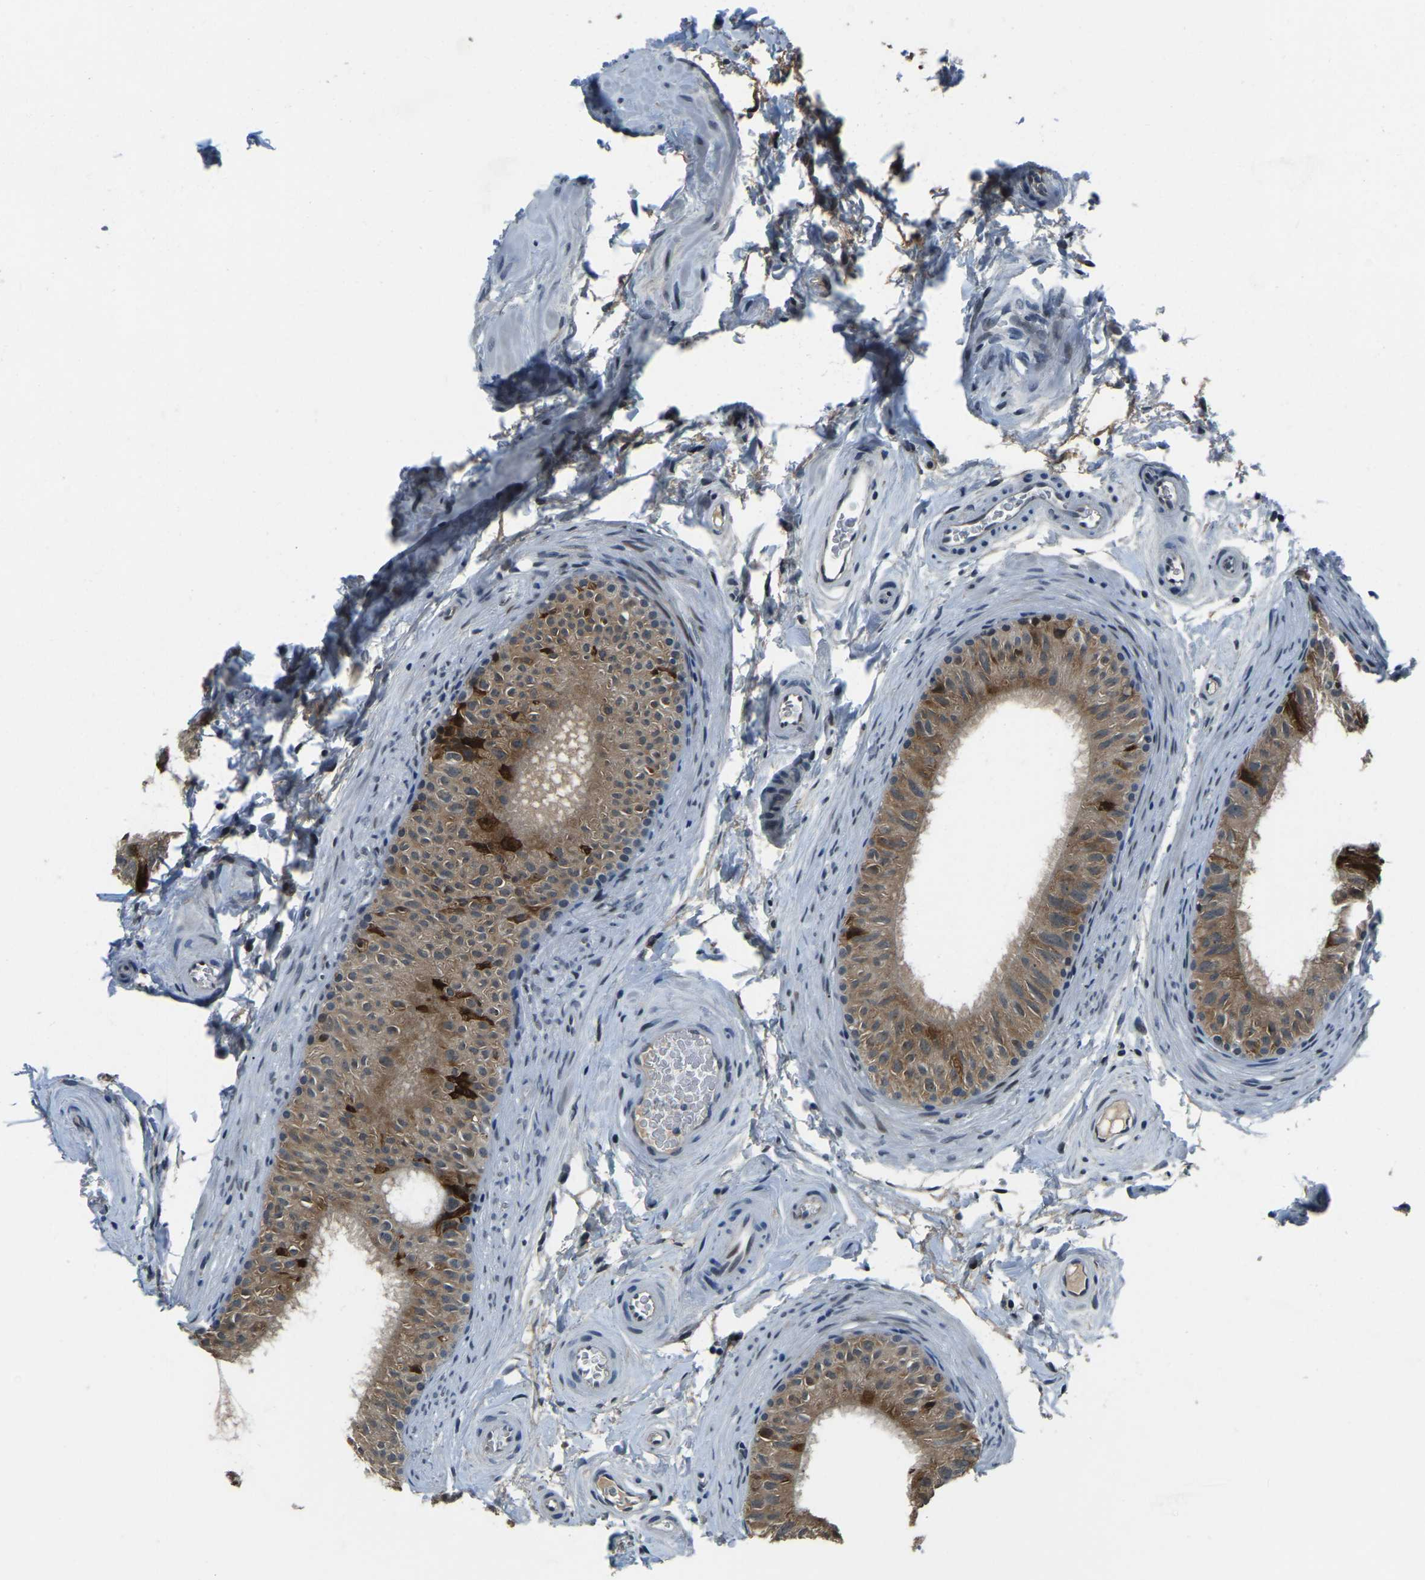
{"staining": {"intensity": "moderate", "quantity": ">75%", "location": "cytoplasmic/membranous"}, "tissue": "epididymis", "cell_type": "Glandular cells", "image_type": "normal", "snomed": [{"axis": "morphology", "description": "Normal tissue, NOS"}, {"axis": "topography", "description": "Epididymis"}], "caption": "Immunohistochemistry (IHC) staining of normal epididymis, which shows medium levels of moderate cytoplasmic/membranous positivity in approximately >75% of glandular cells indicating moderate cytoplasmic/membranous protein expression. The staining was performed using DAB (brown) for protein detection and nuclei were counterstained in hematoxylin (blue).", "gene": "ING2", "patient": {"sex": "male", "age": 34}}